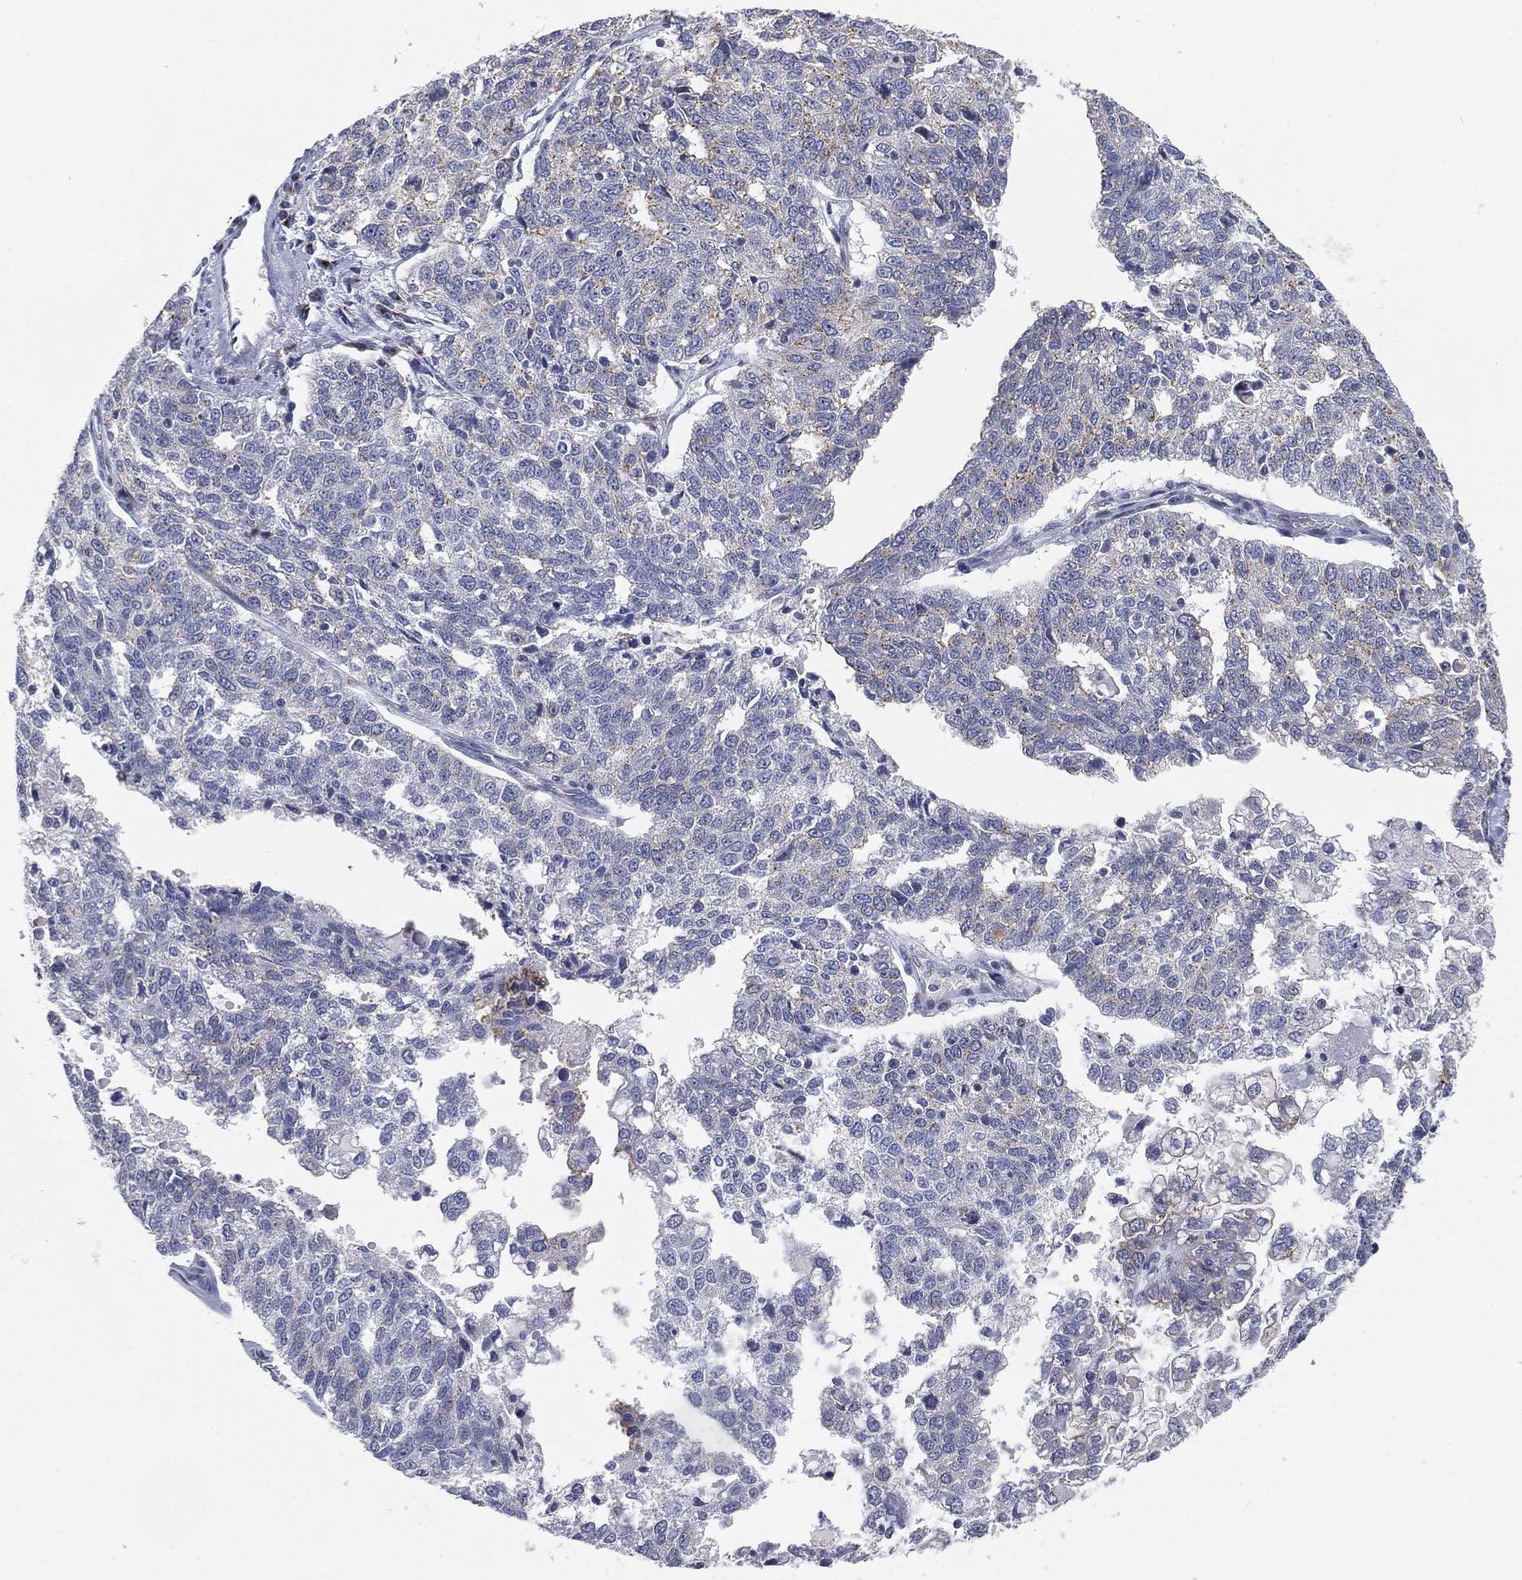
{"staining": {"intensity": "negative", "quantity": "none", "location": "none"}, "tissue": "ovarian cancer", "cell_type": "Tumor cells", "image_type": "cancer", "snomed": [{"axis": "morphology", "description": "Cystadenocarcinoma, serous, NOS"}, {"axis": "topography", "description": "Ovary"}], "caption": "High magnification brightfield microscopy of ovarian cancer stained with DAB (3,3'-diaminobenzidine) (brown) and counterstained with hematoxylin (blue): tumor cells show no significant positivity.", "gene": "TICAM1", "patient": {"sex": "female", "age": 71}}